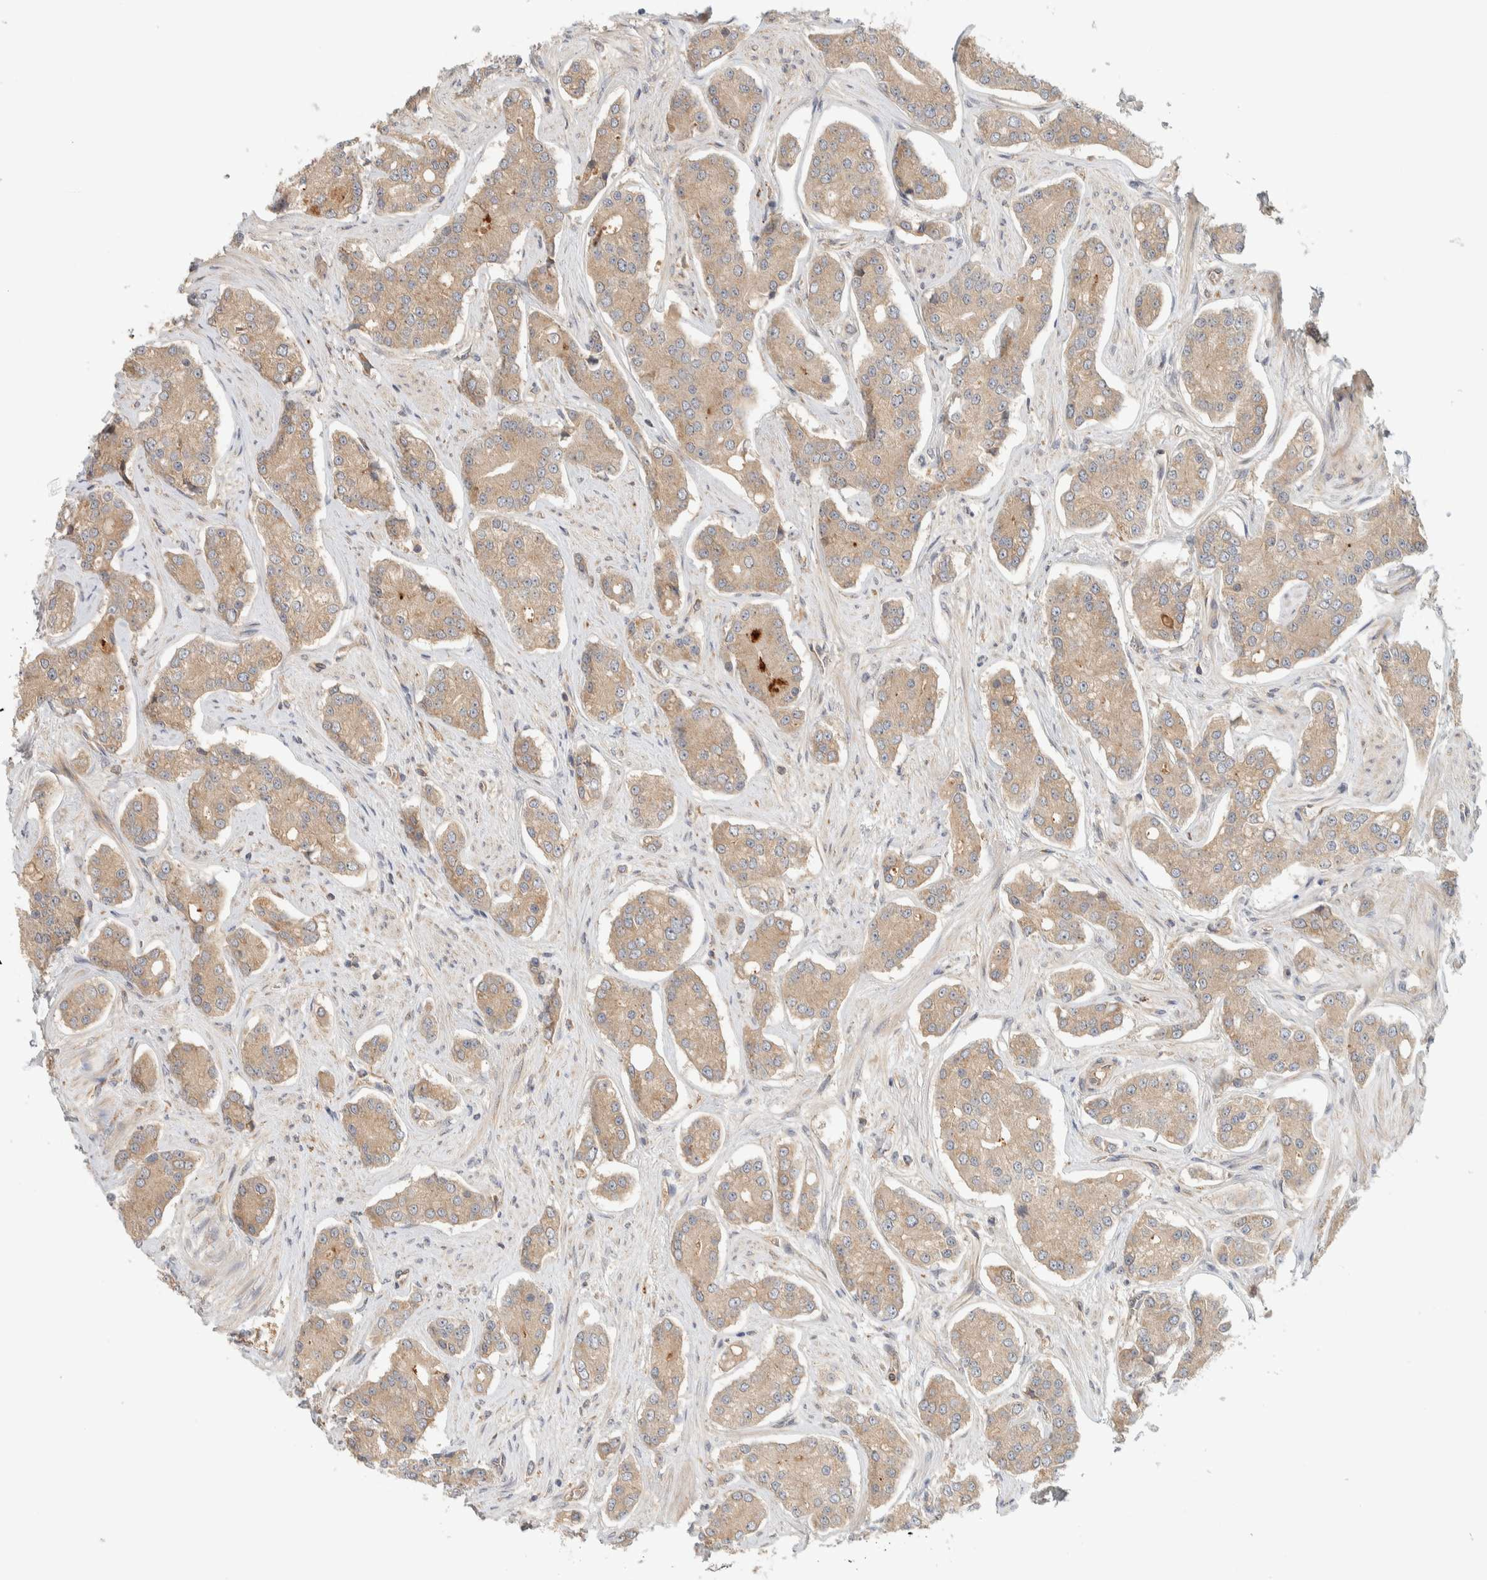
{"staining": {"intensity": "weak", "quantity": ">75%", "location": "cytoplasmic/membranous"}, "tissue": "prostate cancer", "cell_type": "Tumor cells", "image_type": "cancer", "snomed": [{"axis": "morphology", "description": "Adenocarcinoma, High grade"}, {"axis": "topography", "description": "Prostate"}], "caption": "Prostate high-grade adenocarcinoma stained with a protein marker shows weak staining in tumor cells.", "gene": "FAM167A", "patient": {"sex": "male", "age": 71}}